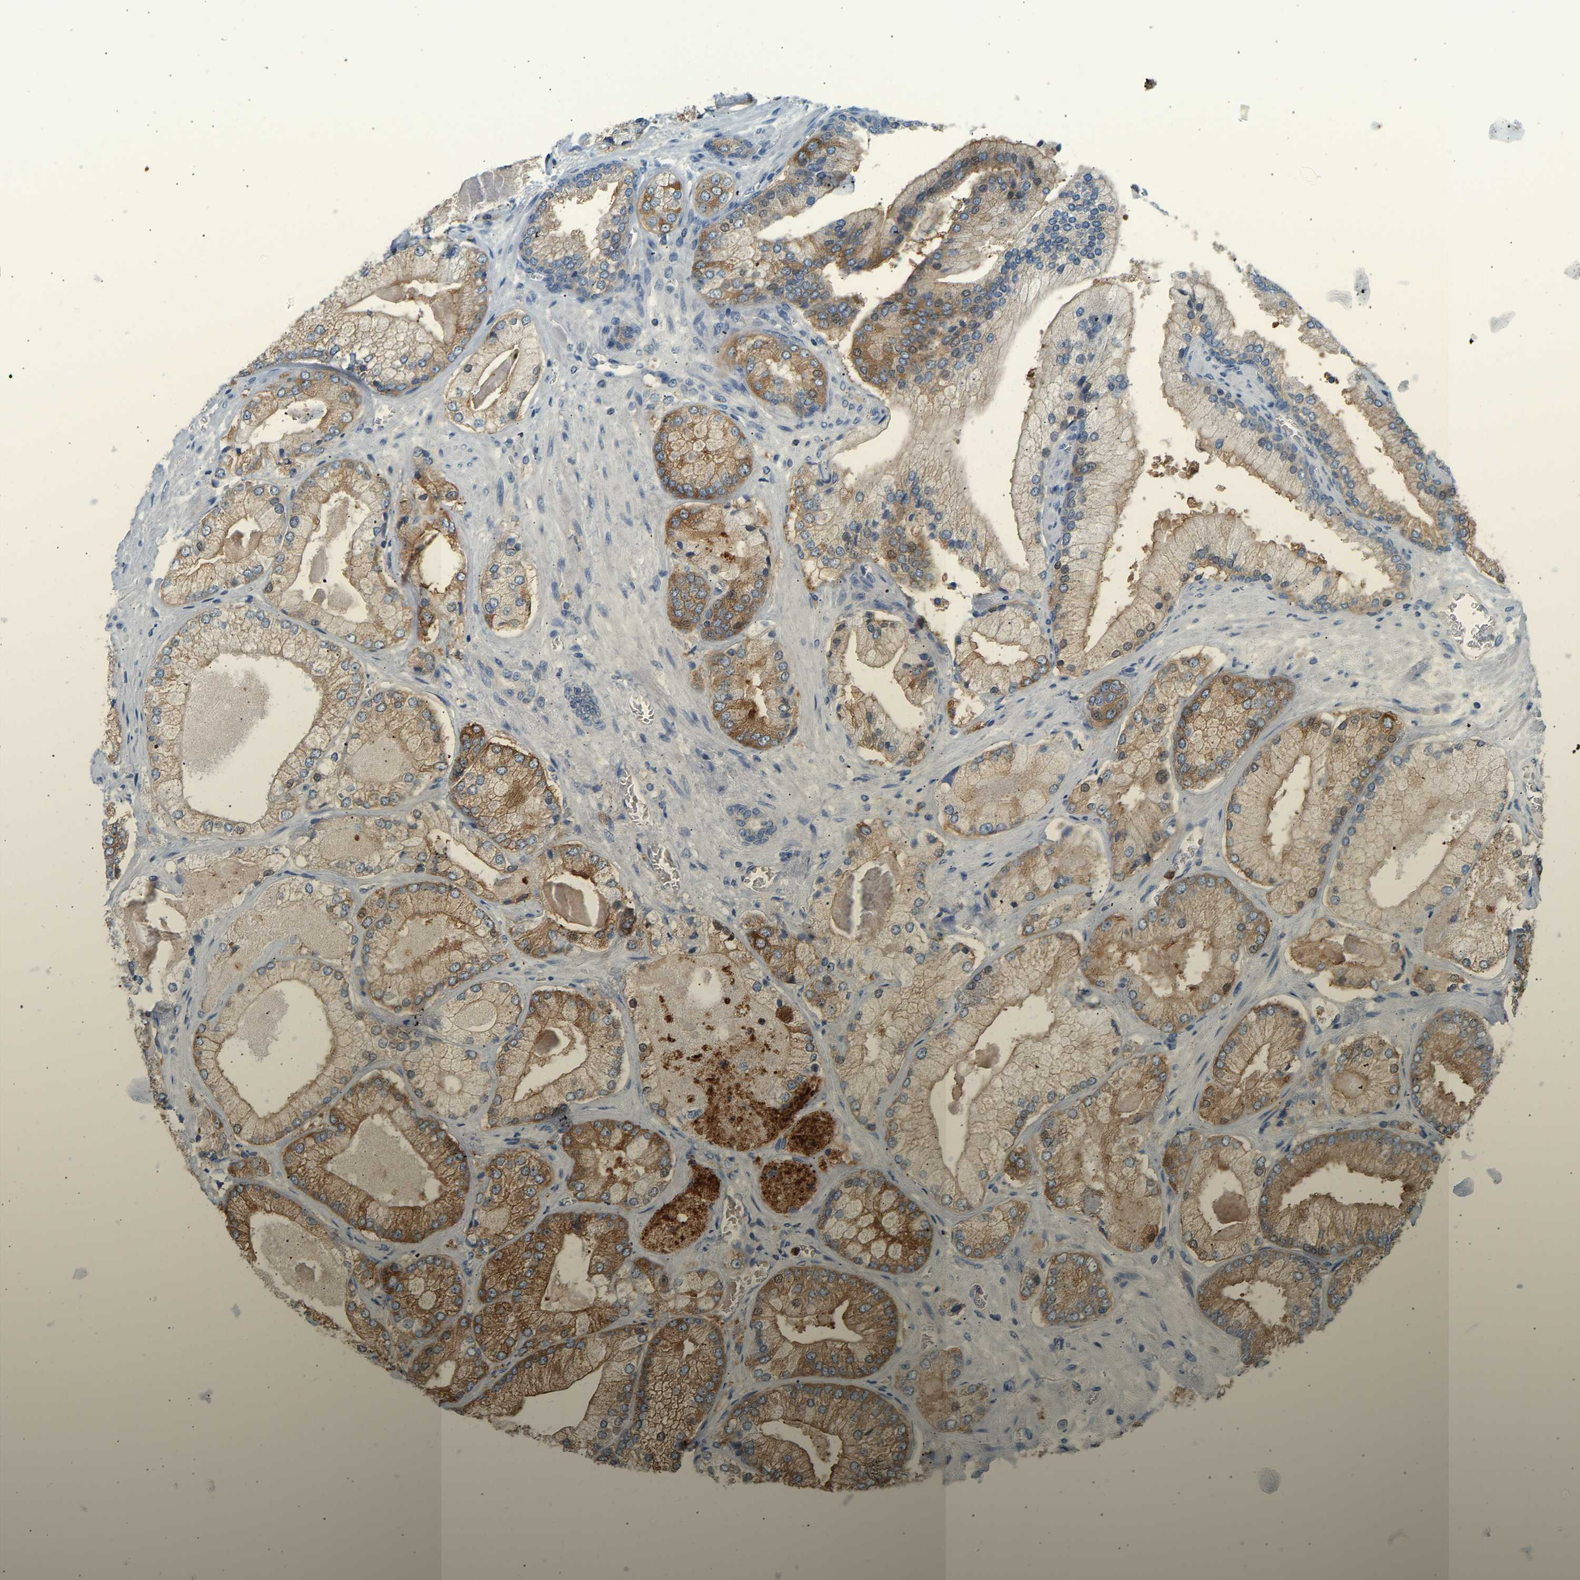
{"staining": {"intensity": "moderate", "quantity": ">75%", "location": "cytoplasmic/membranous"}, "tissue": "prostate cancer", "cell_type": "Tumor cells", "image_type": "cancer", "snomed": [{"axis": "morphology", "description": "Adenocarcinoma, Low grade"}, {"axis": "topography", "description": "Prostate"}], "caption": "The histopathology image displays staining of prostate low-grade adenocarcinoma, revealing moderate cytoplasmic/membranous protein staining (brown color) within tumor cells. (Stains: DAB in brown, nuclei in blue, Microscopy: brightfield microscopy at high magnification).", "gene": "TRIM50", "patient": {"sex": "male", "age": 65}}